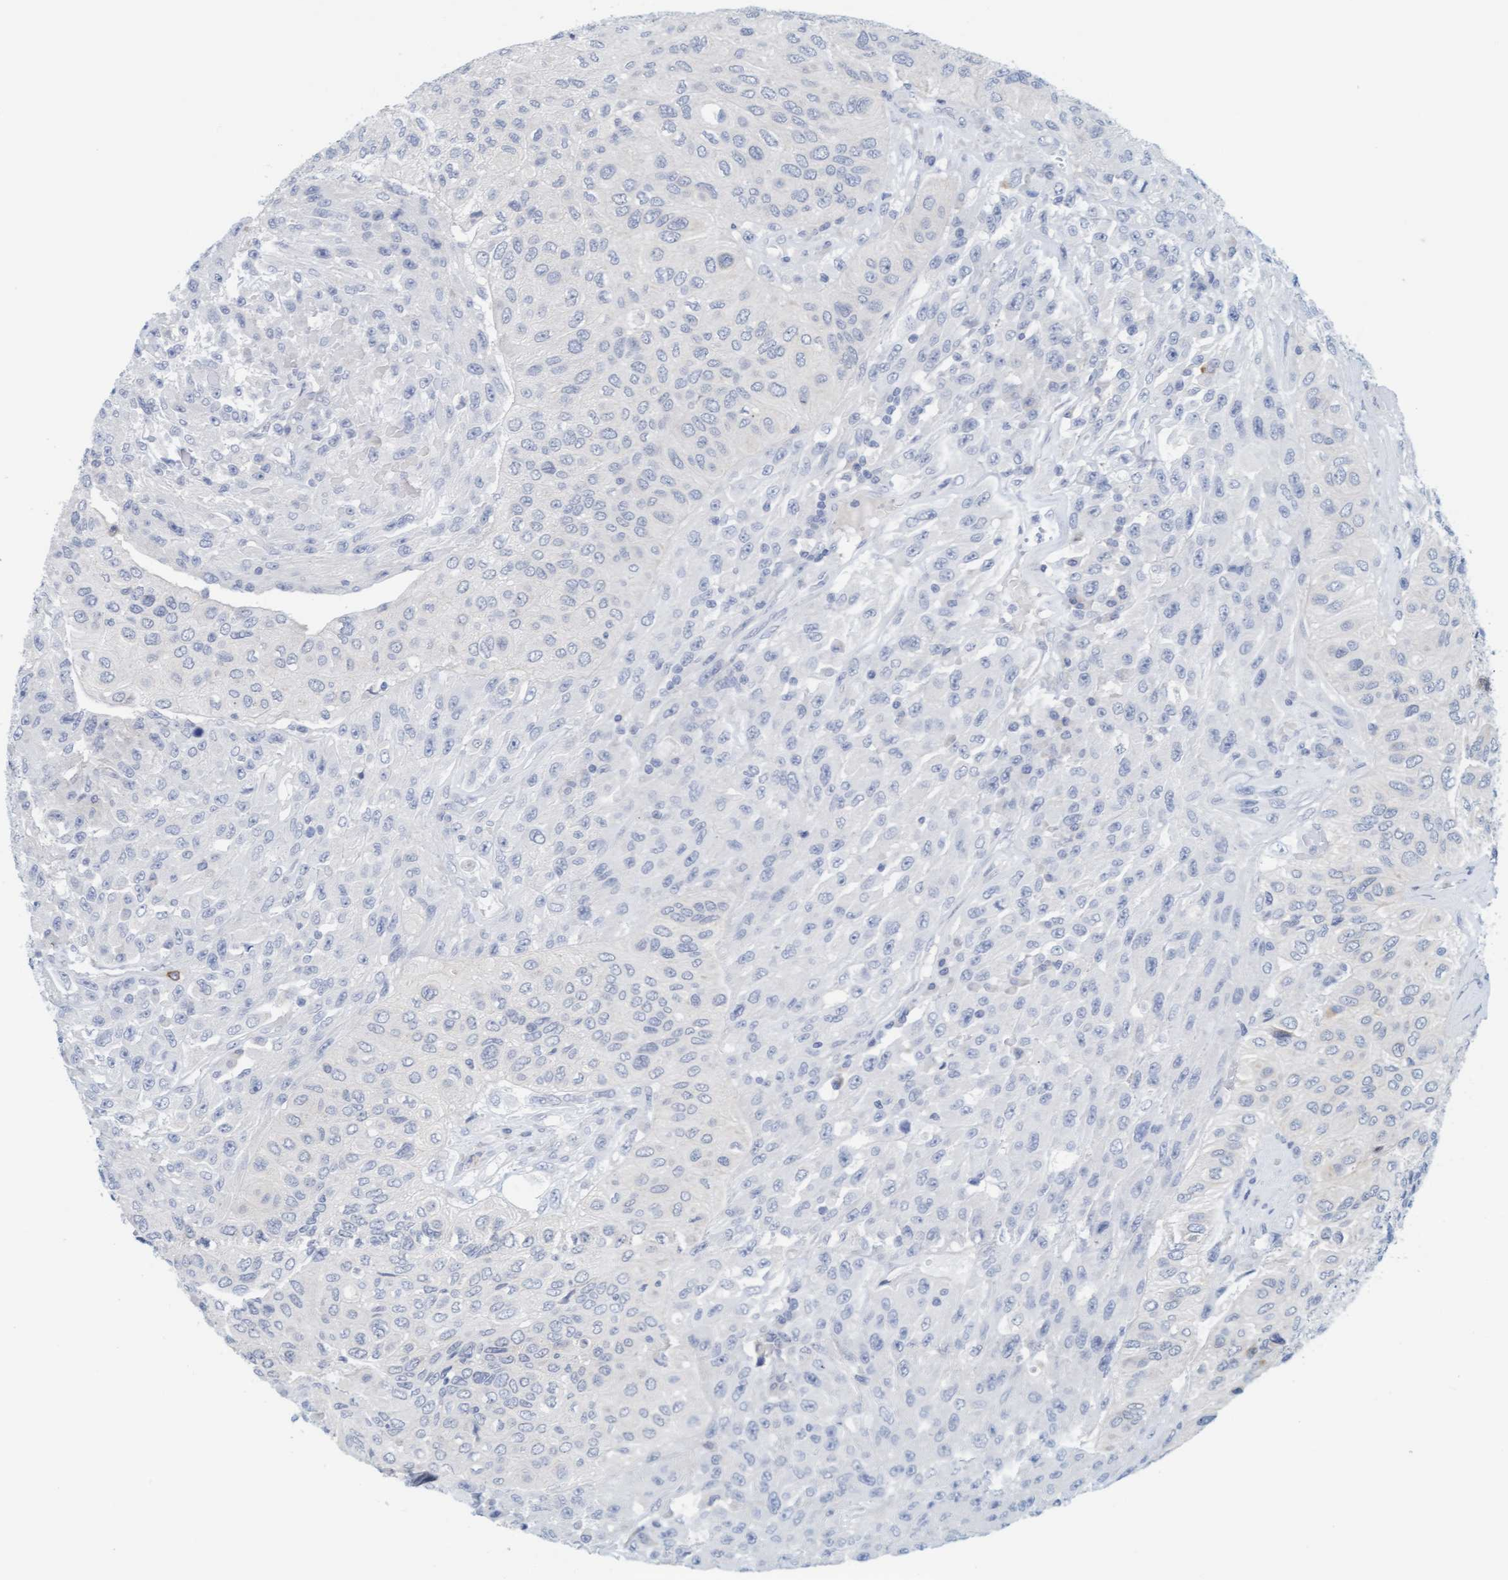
{"staining": {"intensity": "negative", "quantity": "none", "location": "none"}, "tissue": "urothelial cancer", "cell_type": "Tumor cells", "image_type": "cancer", "snomed": [{"axis": "morphology", "description": "Urothelial carcinoma, High grade"}, {"axis": "topography", "description": "Urinary bladder"}], "caption": "Tumor cells are negative for brown protein staining in urothelial cancer.", "gene": "CPA3", "patient": {"sex": "male", "age": 66}}